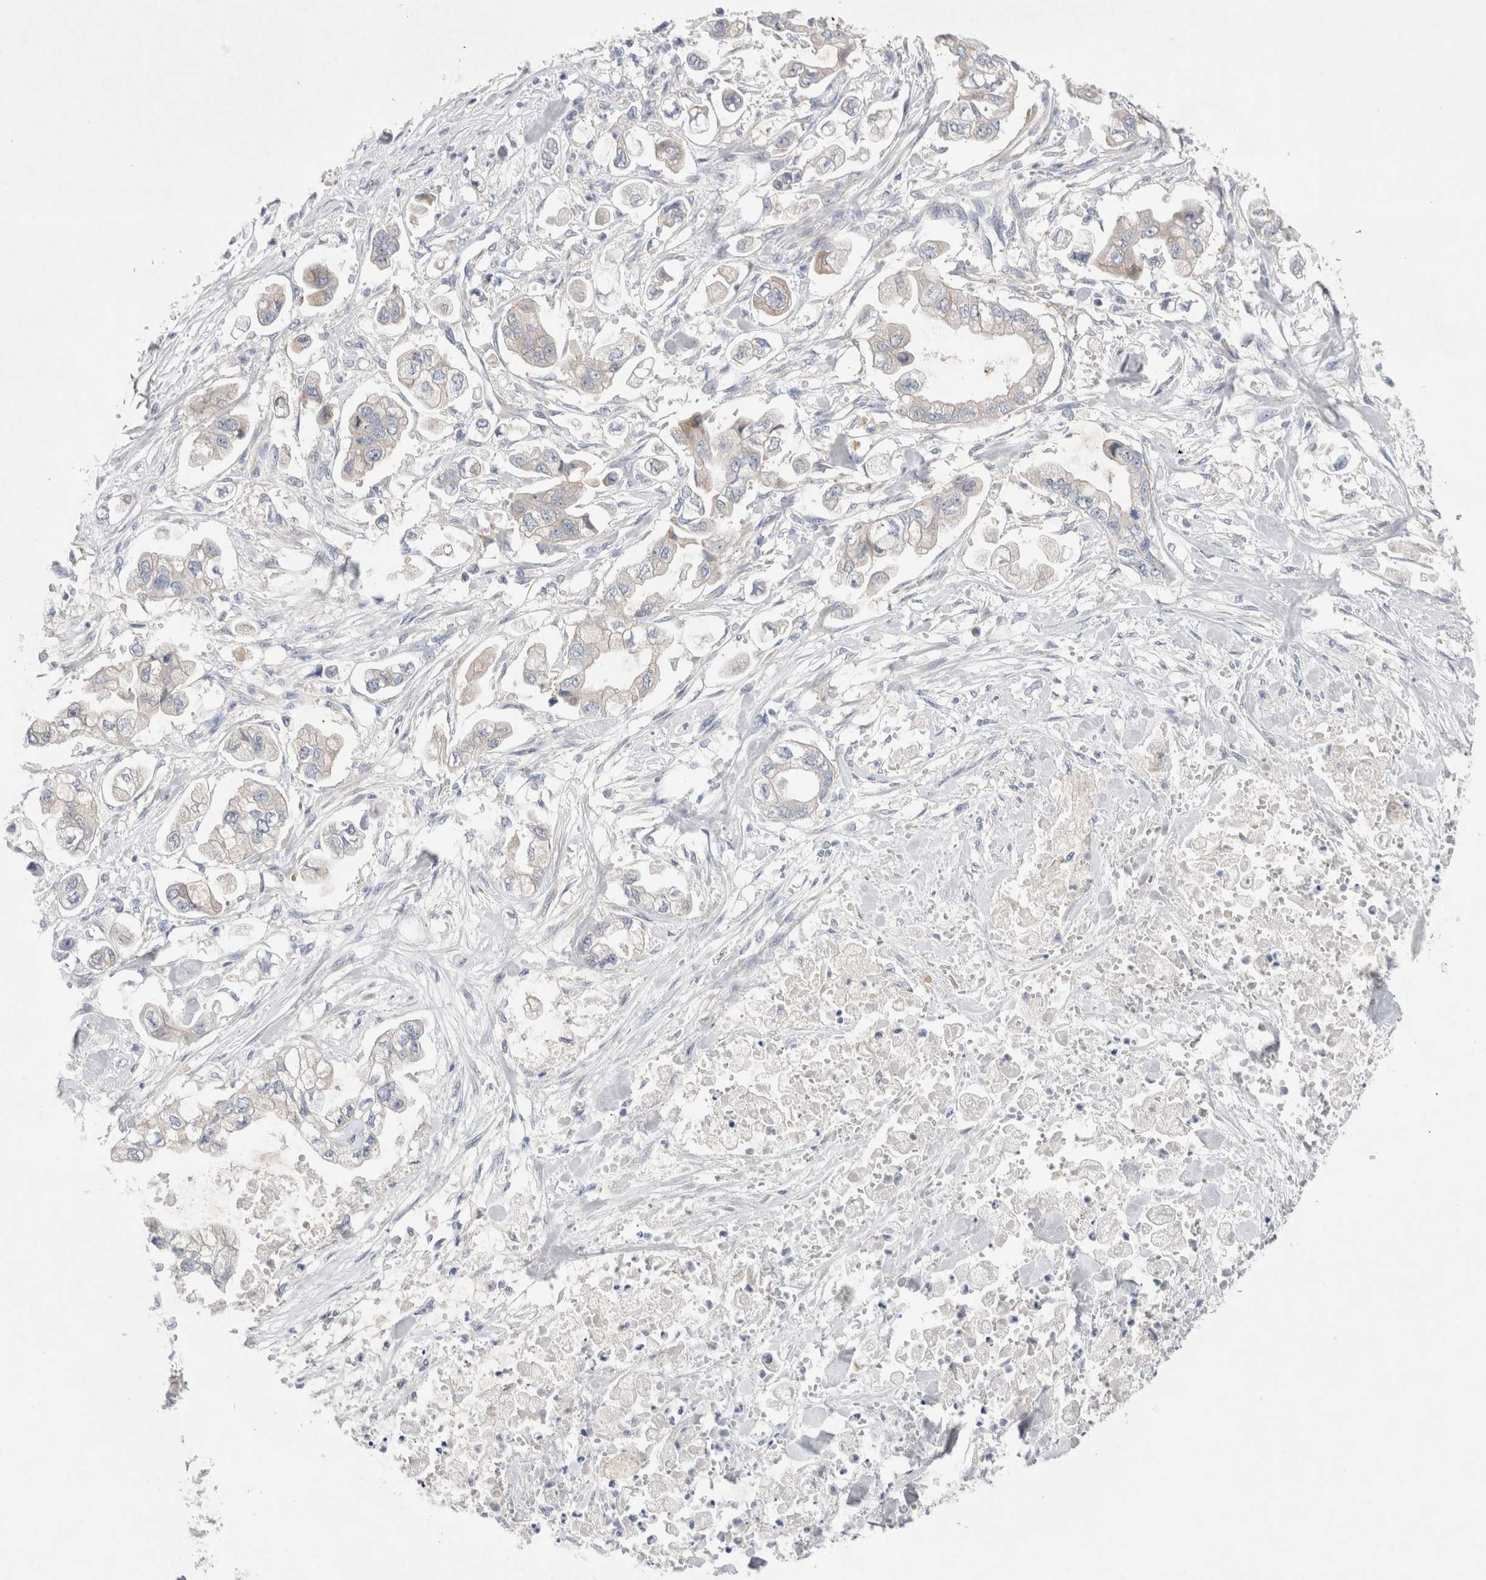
{"staining": {"intensity": "negative", "quantity": "none", "location": "none"}, "tissue": "stomach cancer", "cell_type": "Tumor cells", "image_type": "cancer", "snomed": [{"axis": "morphology", "description": "Normal tissue, NOS"}, {"axis": "morphology", "description": "Adenocarcinoma, NOS"}, {"axis": "topography", "description": "Stomach"}], "caption": "This is a image of immunohistochemistry (IHC) staining of stomach cancer, which shows no positivity in tumor cells. (Stains: DAB IHC with hematoxylin counter stain, Microscopy: brightfield microscopy at high magnification).", "gene": "RBM12B", "patient": {"sex": "male", "age": 62}}